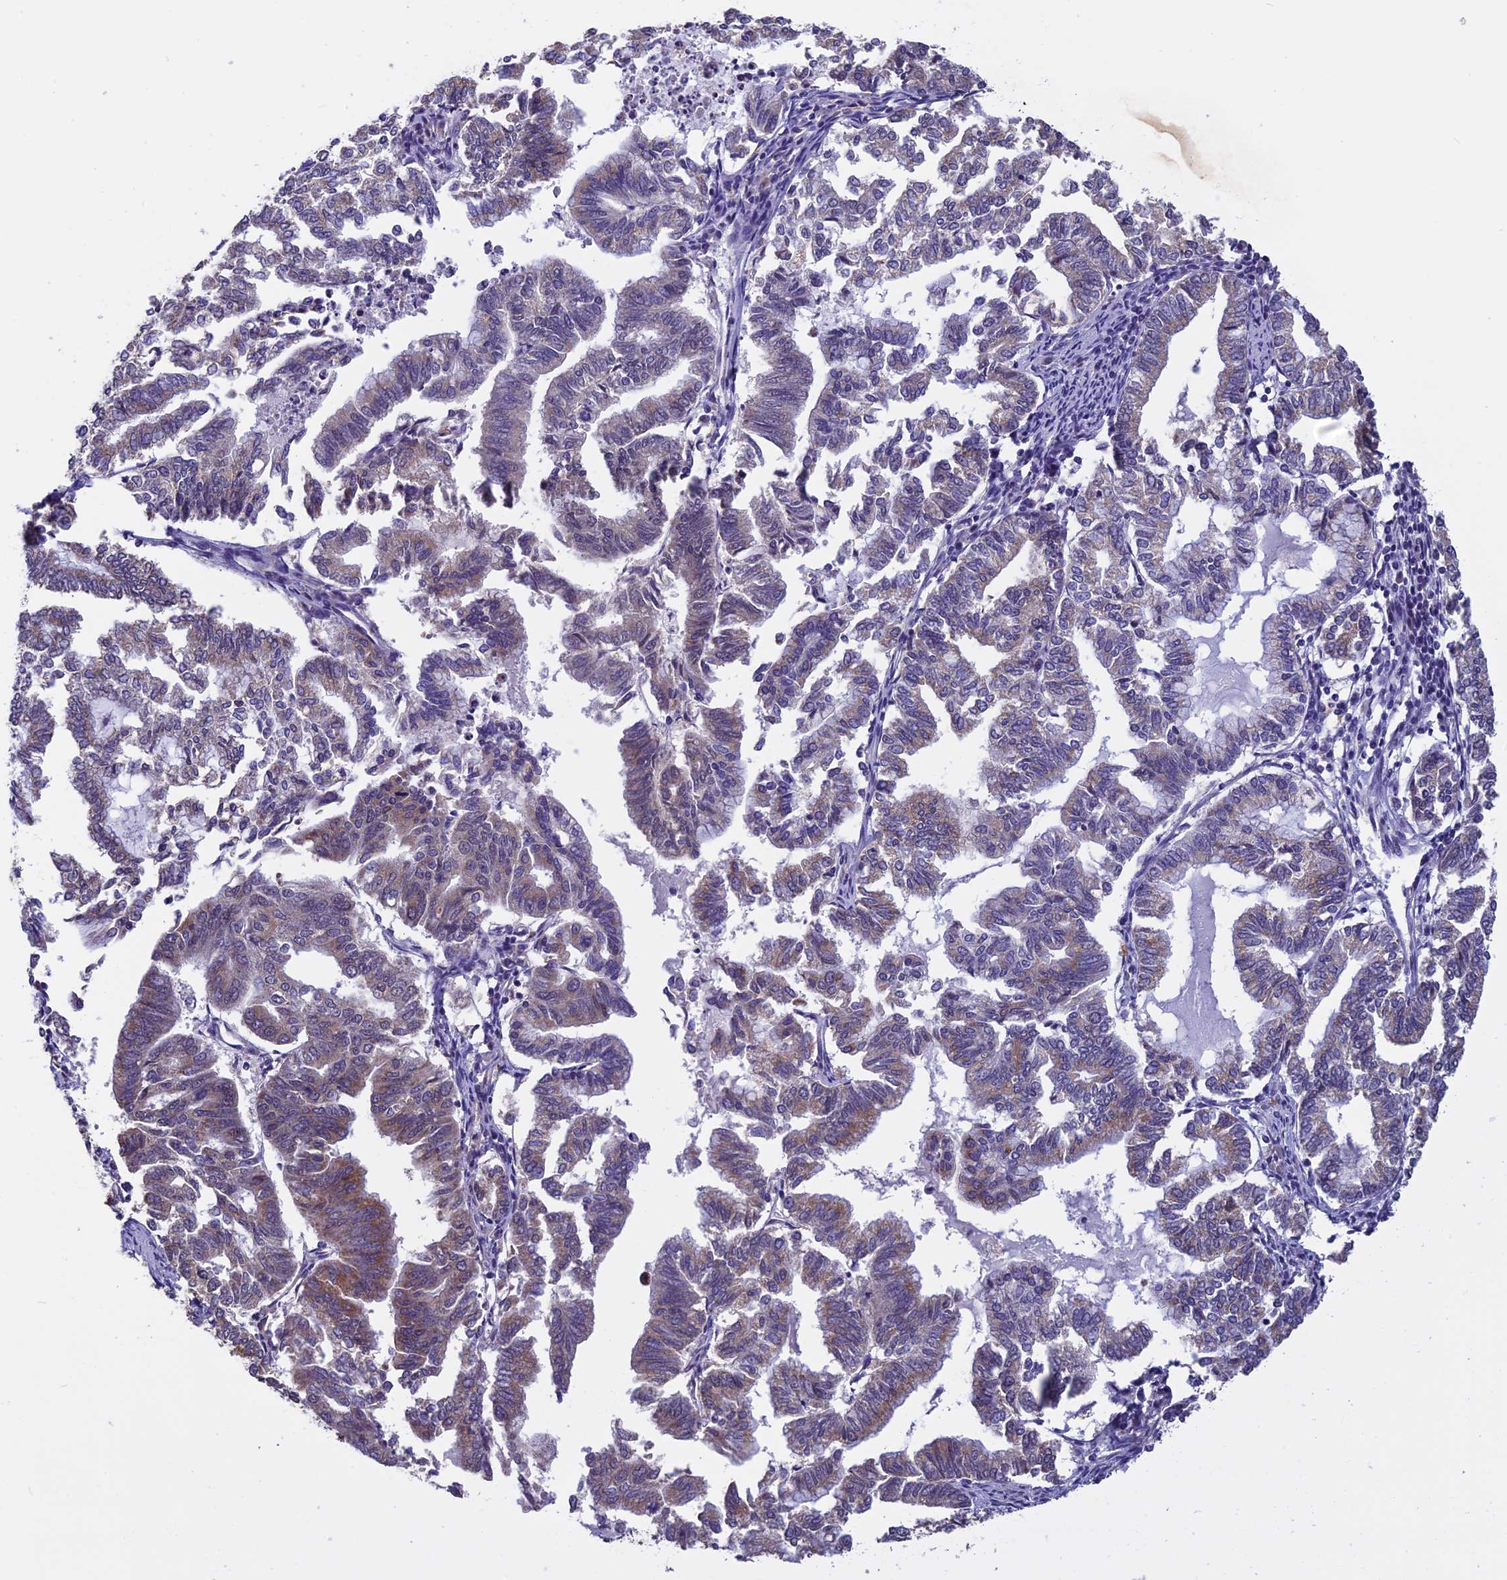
{"staining": {"intensity": "moderate", "quantity": "25%-75%", "location": "cytoplasmic/membranous"}, "tissue": "endometrial cancer", "cell_type": "Tumor cells", "image_type": "cancer", "snomed": [{"axis": "morphology", "description": "Adenocarcinoma, NOS"}, {"axis": "topography", "description": "Endometrium"}], "caption": "Endometrial cancer (adenocarcinoma) was stained to show a protein in brown. There is medium levels of moderate cytoplasmic/membranous expression in approximately 25%-75% of tumor cells. (DAB IHC, brown staining for protein, blue staining for nuclei).", "gene": "ZNF317", "patient": {"sex": "female", "age": 79}}